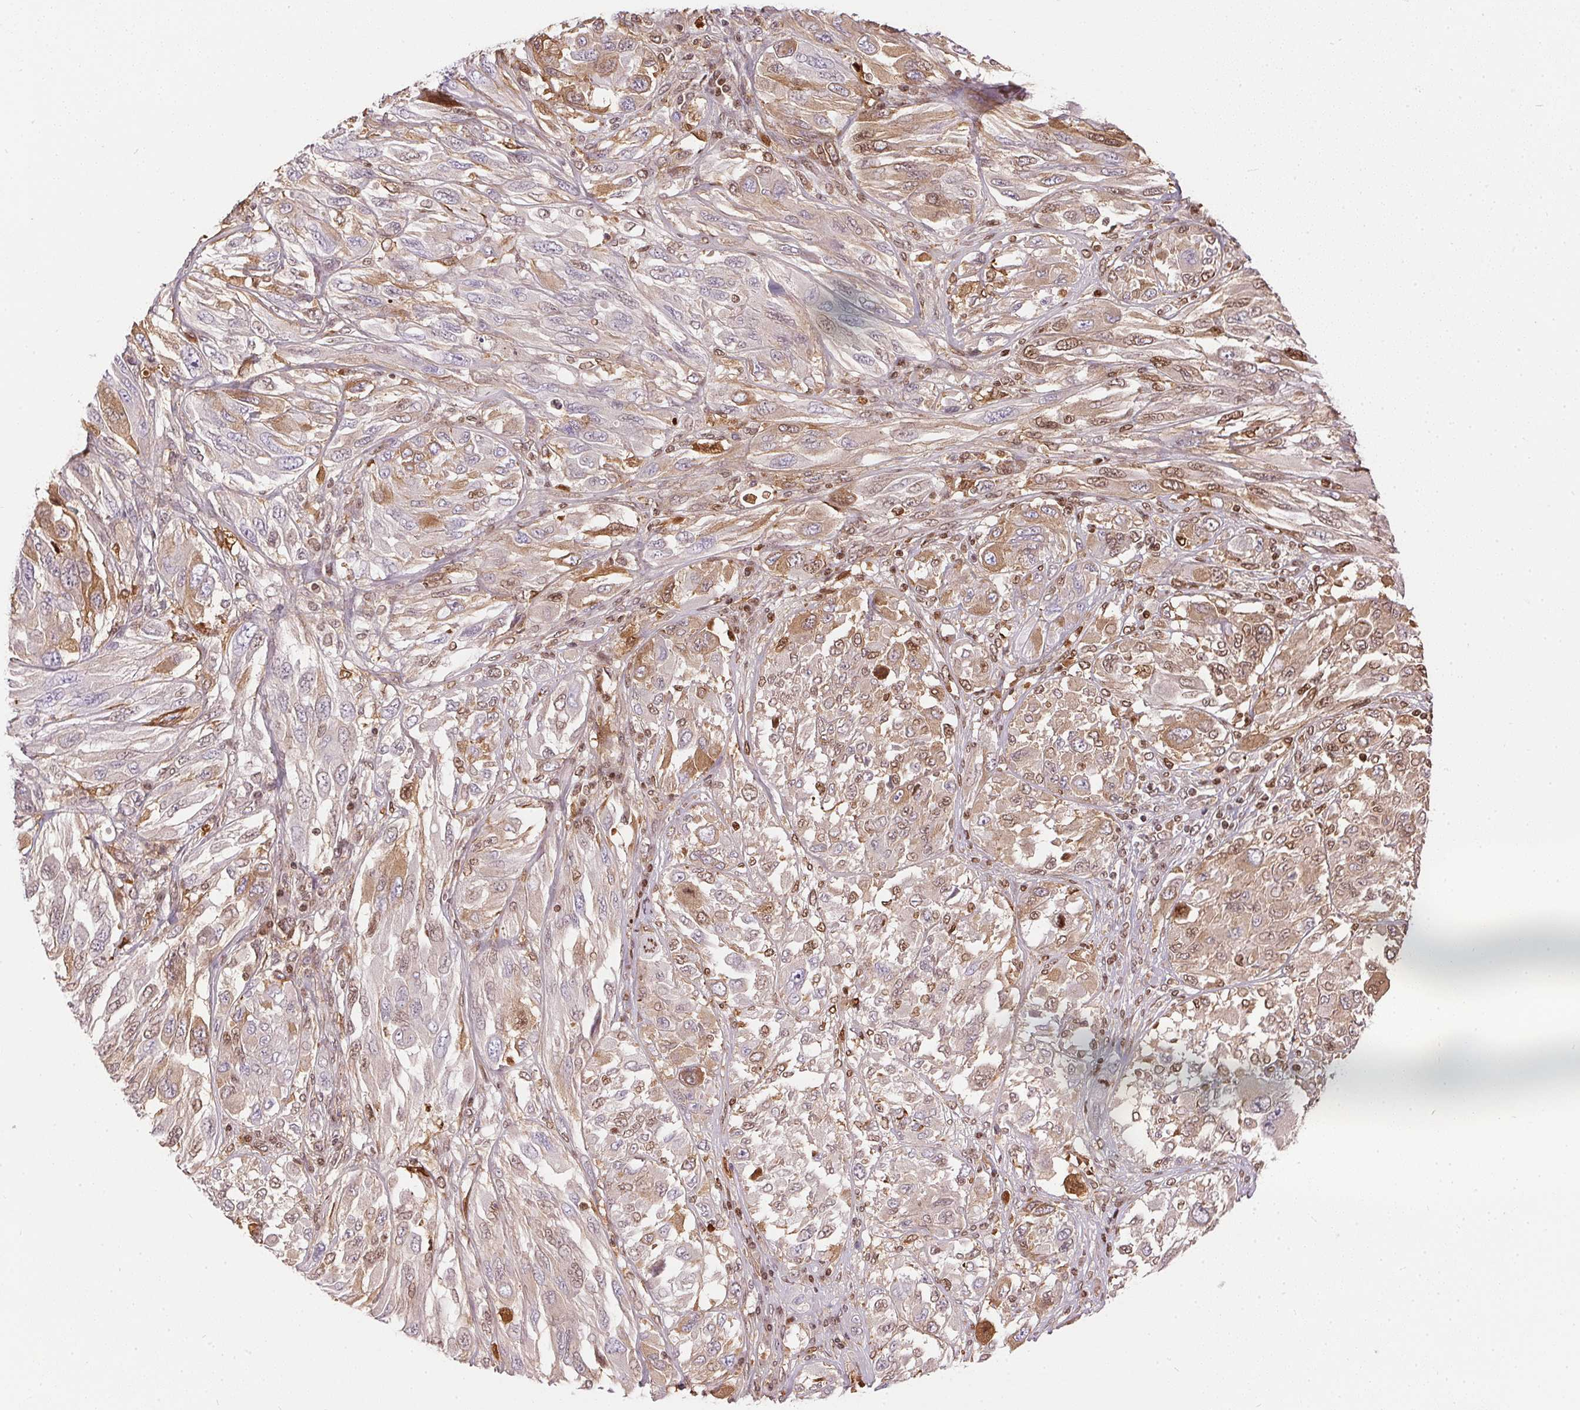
{"staining": {"intensity": "moderate", "quantity": "<25%", "location": "cytoplasmic/membranous,nuclear"}, "tissue": "melanoma", "cell_type": "Tumor cells", "image_type": "cancer", "snomed": [{"axis": "morphology", "description": "Malignant melanoma, NOS"}, {"axis": "topography", "description": "Skin"}], "caption": "A low amount of moderate cytoplasmic/membranous and nuclear staining is seen in about <25% of tumor cells in malignant melanoma tissue. (brown staining indicates protein expression, while blue staining denotes nuclei).", "gene": "ORM1", "patient": {"sex": "female", "age": 91}}